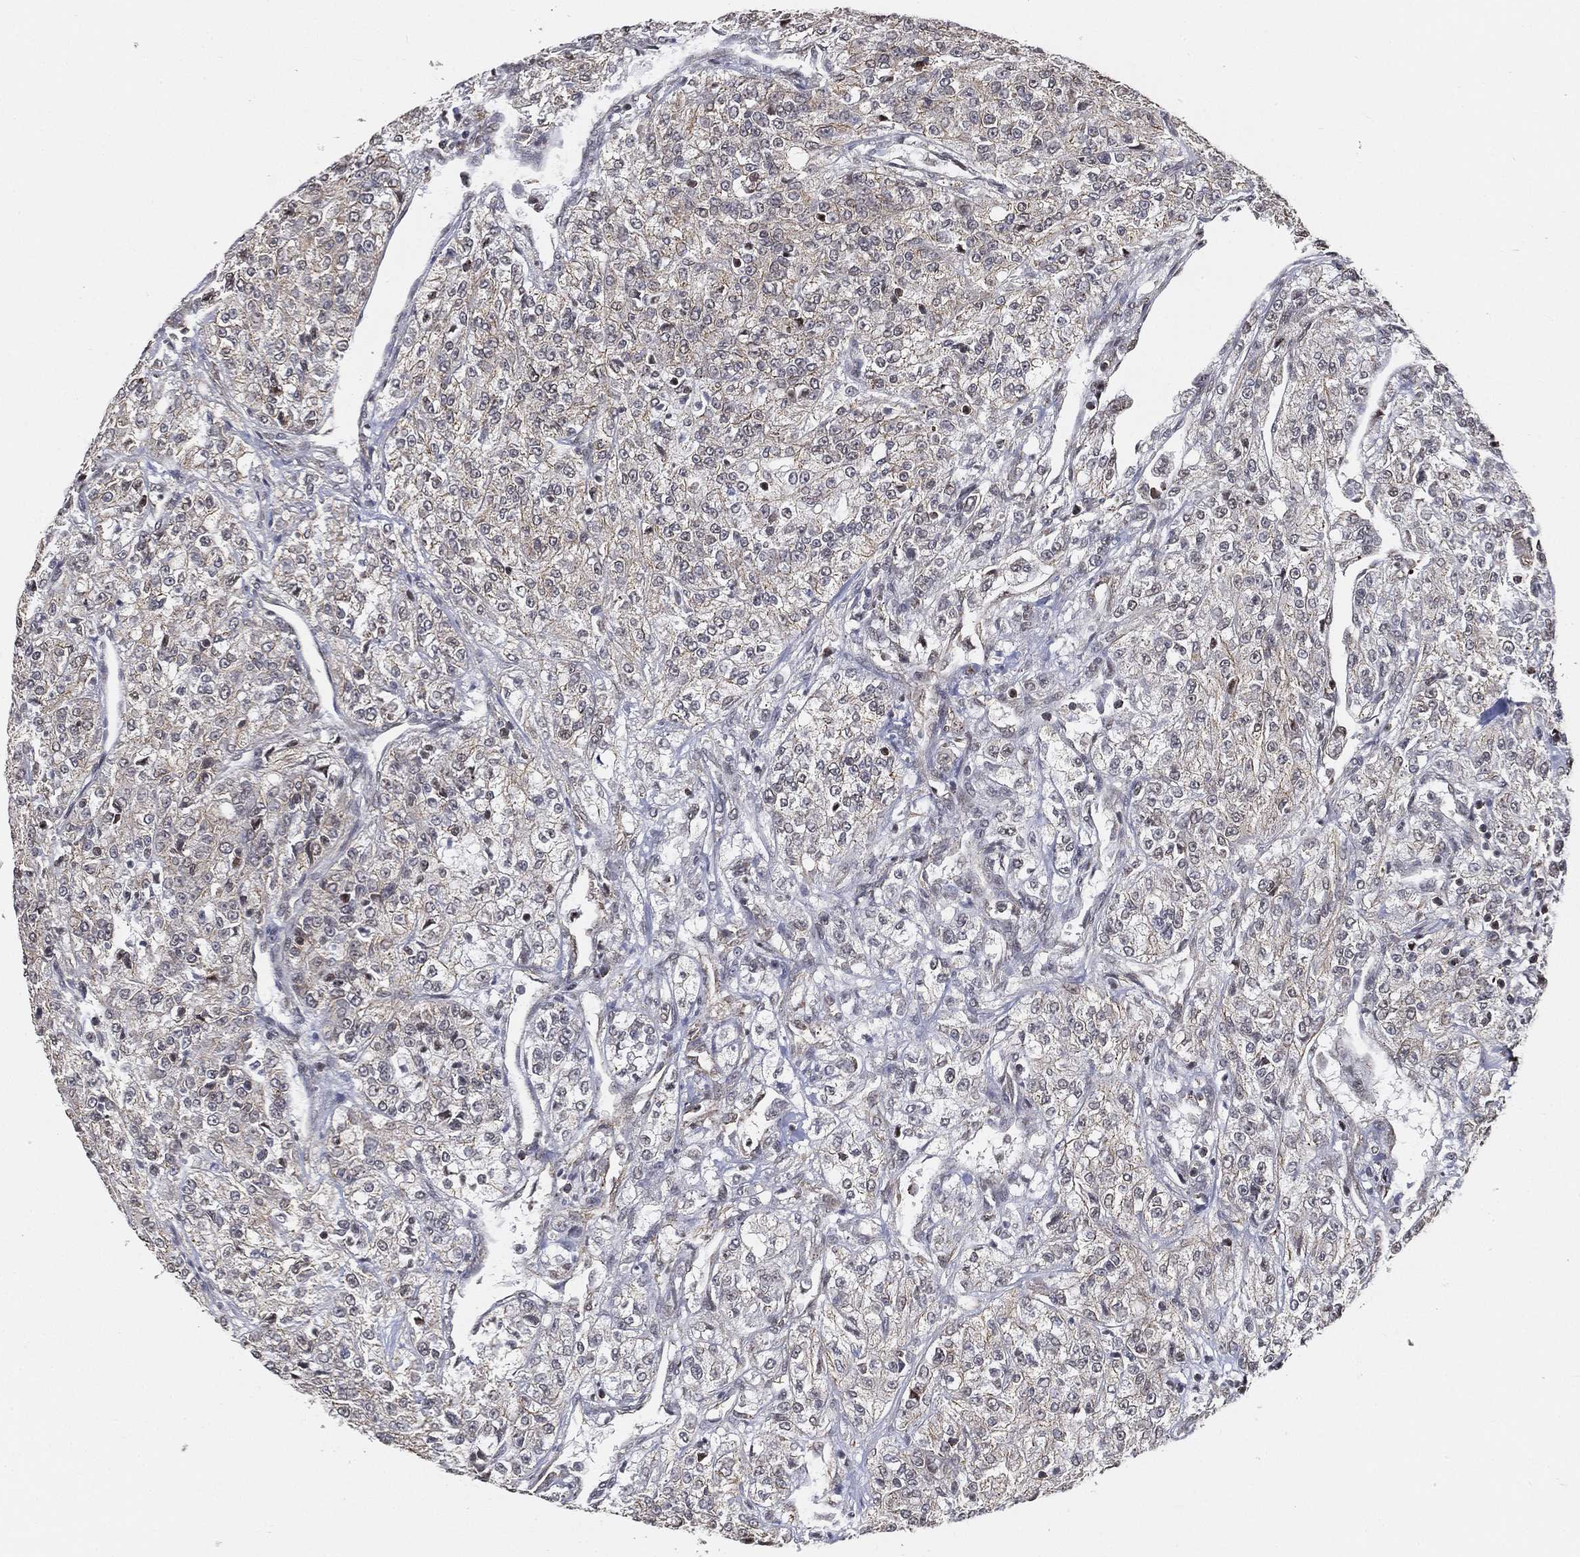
{"staining": {"intensity": "negative", "quantity": "none", "location": "none"}, "tissue": "renal cancer", "cell_type": "Tumor cells", "image_type": "cancer", "snomed": [{"axis": "morphology", "description": "Adenocarcinoma, NOS"}, {"axis": "topography", "description": "Kidney"}], "caption": "This photomicrograph is of renal cancer (adenocarcinoma) stained with immunohistochemistry (IHC) to label a protein in brown with the nuclei are counter-stained blue. There is no expression in tumor cells.", "gene": "RSRC2", "patient": {"sex": "female", "age": 63}}